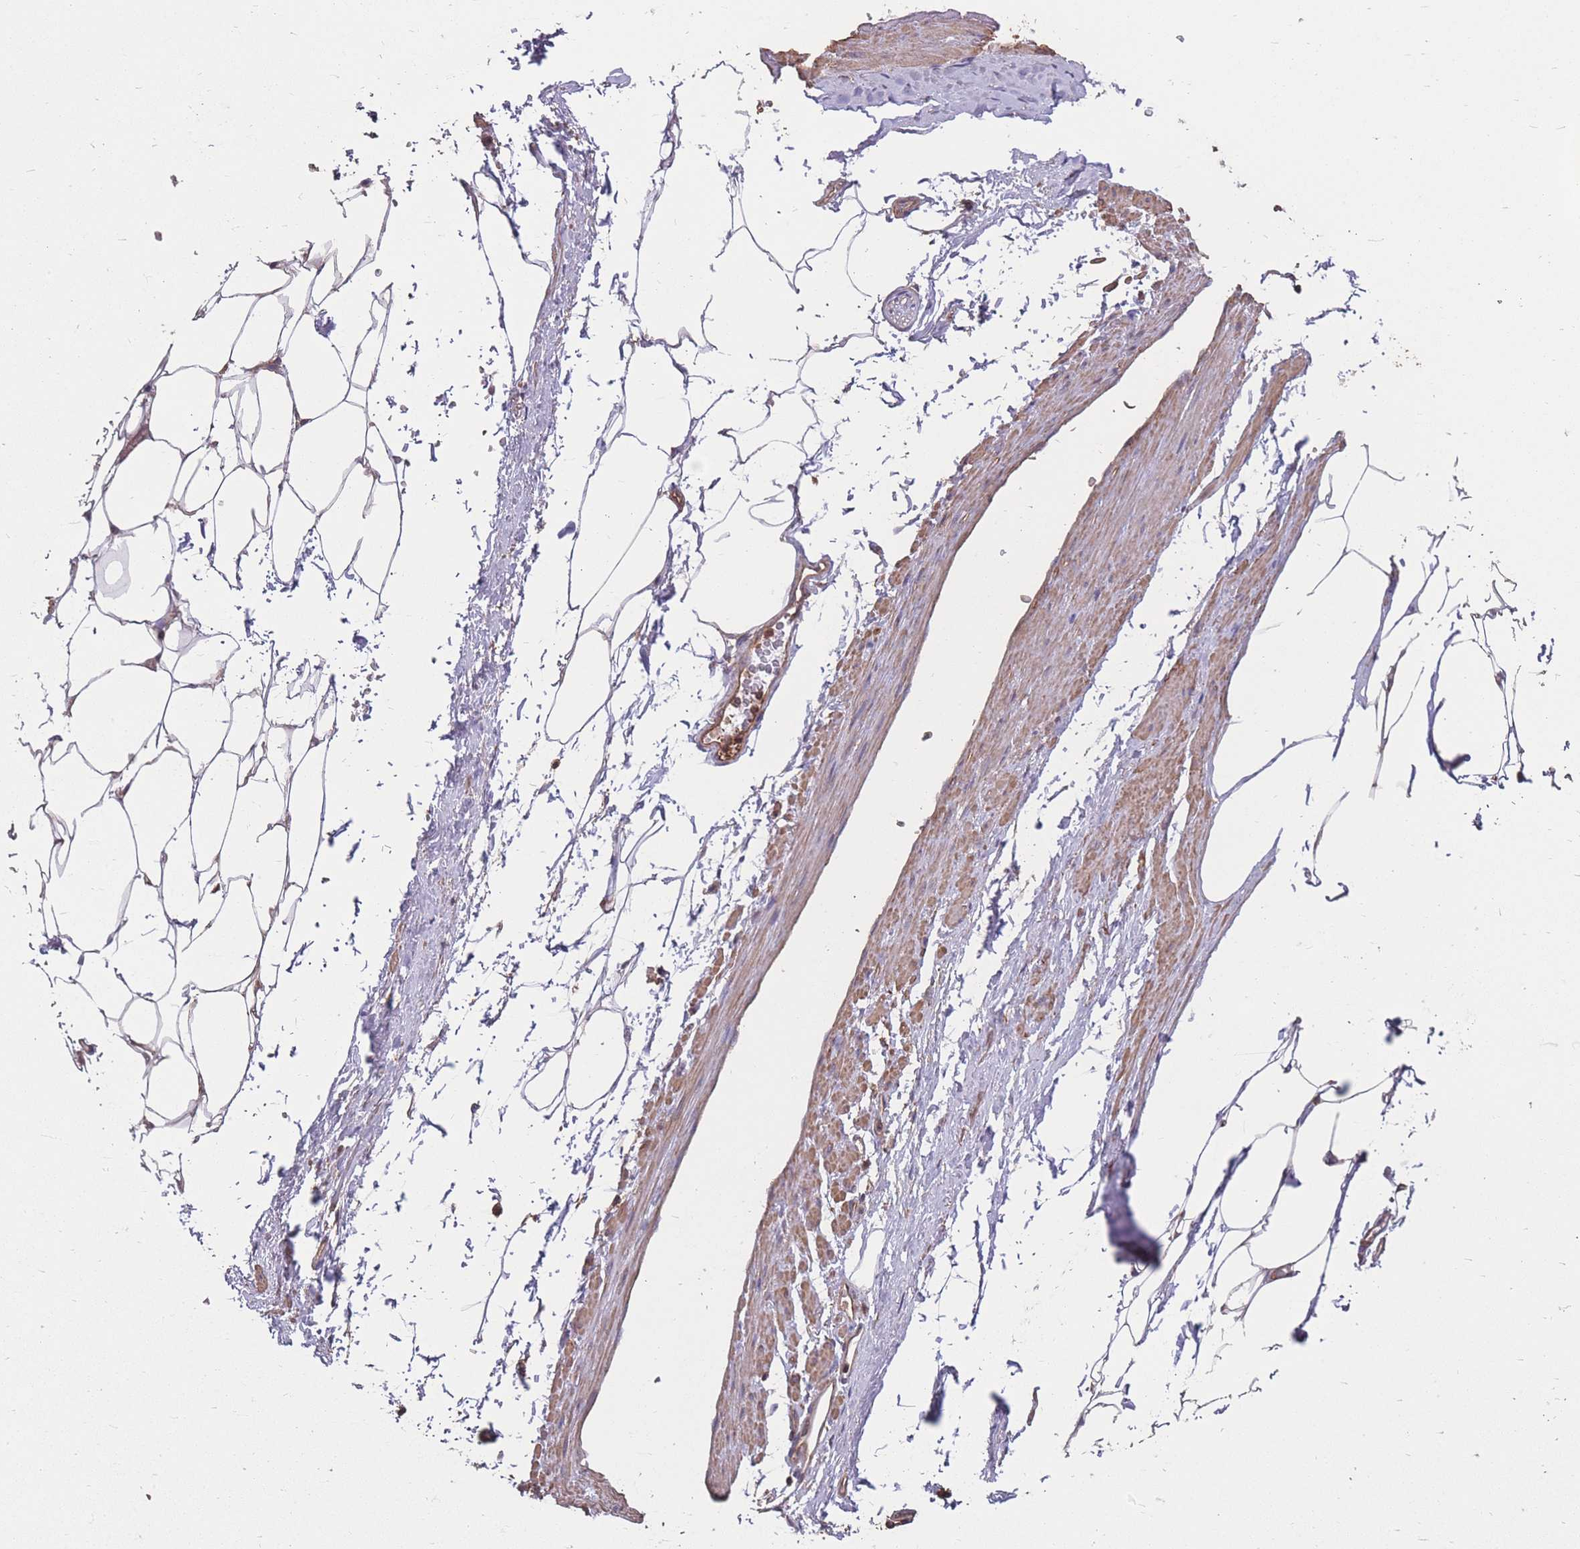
{"staining": {"intensity": "negative", "quantity": "none", "location": "none"}, "tissue": "adipose tissue", "cell_type": "Adipocytes", "image_type": "normal", "snomed": [{"axis": "morphology", "description": "Normal tissue, NOS"}, {"axis": "morphology", "description": "Adenocarcinoma, Low grade"}, {"axis": "topography", "description": "Prostate"}, {"axis": "topography", "description": "Peripheral nerve tissue"}], "caption": "Immunohistochemistry (IHC) histopathology image of normal adipose tissue stained for a protein (brown), which displays no staining in adipocytes.", "gene": "NUDT21", "patient": {"sex": "male", "age": 63}}